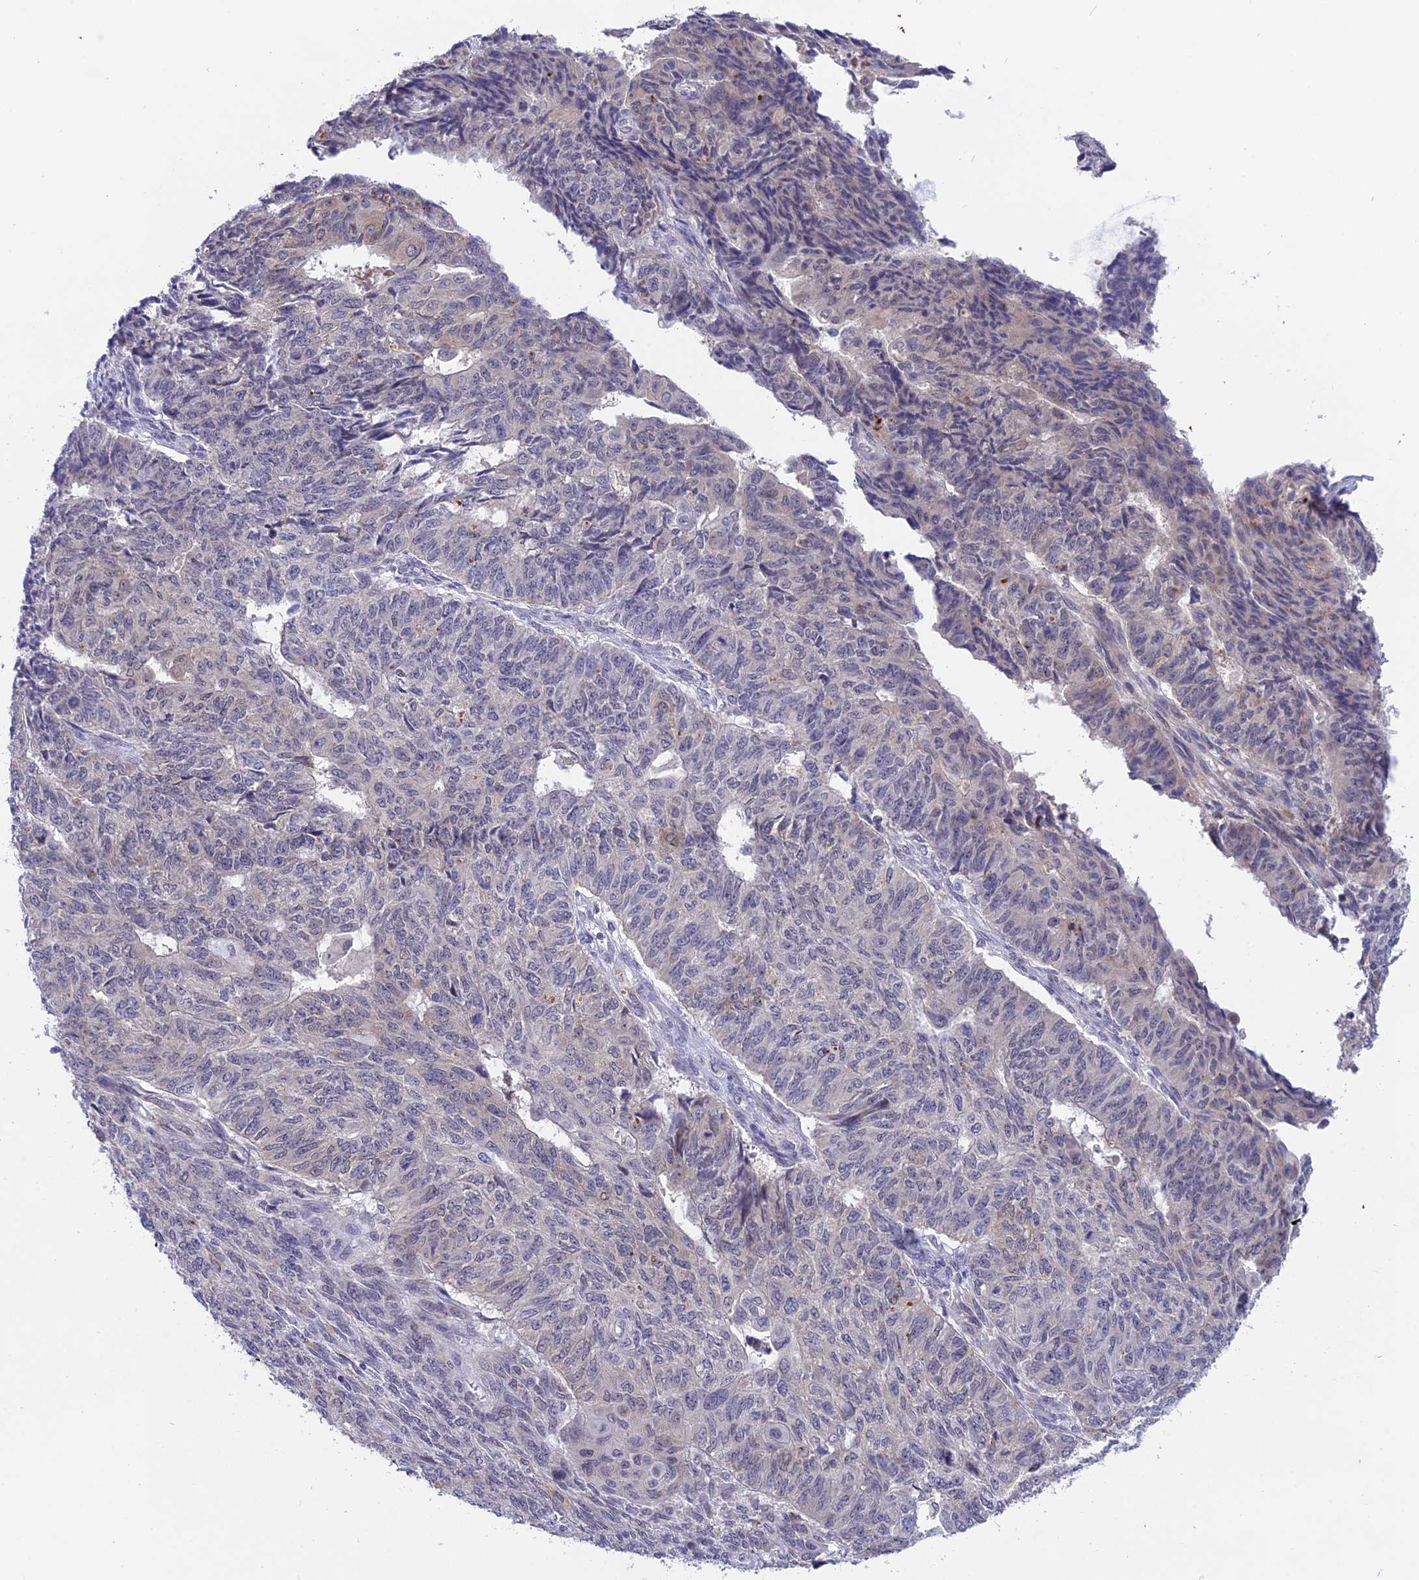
{"staining": {"intensity": "weak", "quantity": "<25%", "location": "cytoplasmic/membranous"}, "tissue": "endometrial cancer", "cell_type": "Tumor cells", "image_type": "cancer", "snomed": [{"axis": "morphology", "description": "Adenocarcinoma, NOS"}, {"axis": "topography", "description": "Endometrium"}], "caption": "The photomicrograph demonstrates no significant staining in tumor cells of endometrial cancer. (Brightfield microscopy of DAB (3,3'-diaminobenzidine) immunohistochemistry at high magnification).", "gene": "KCTD14", "patient": {"sex": "female", "age": 32}}